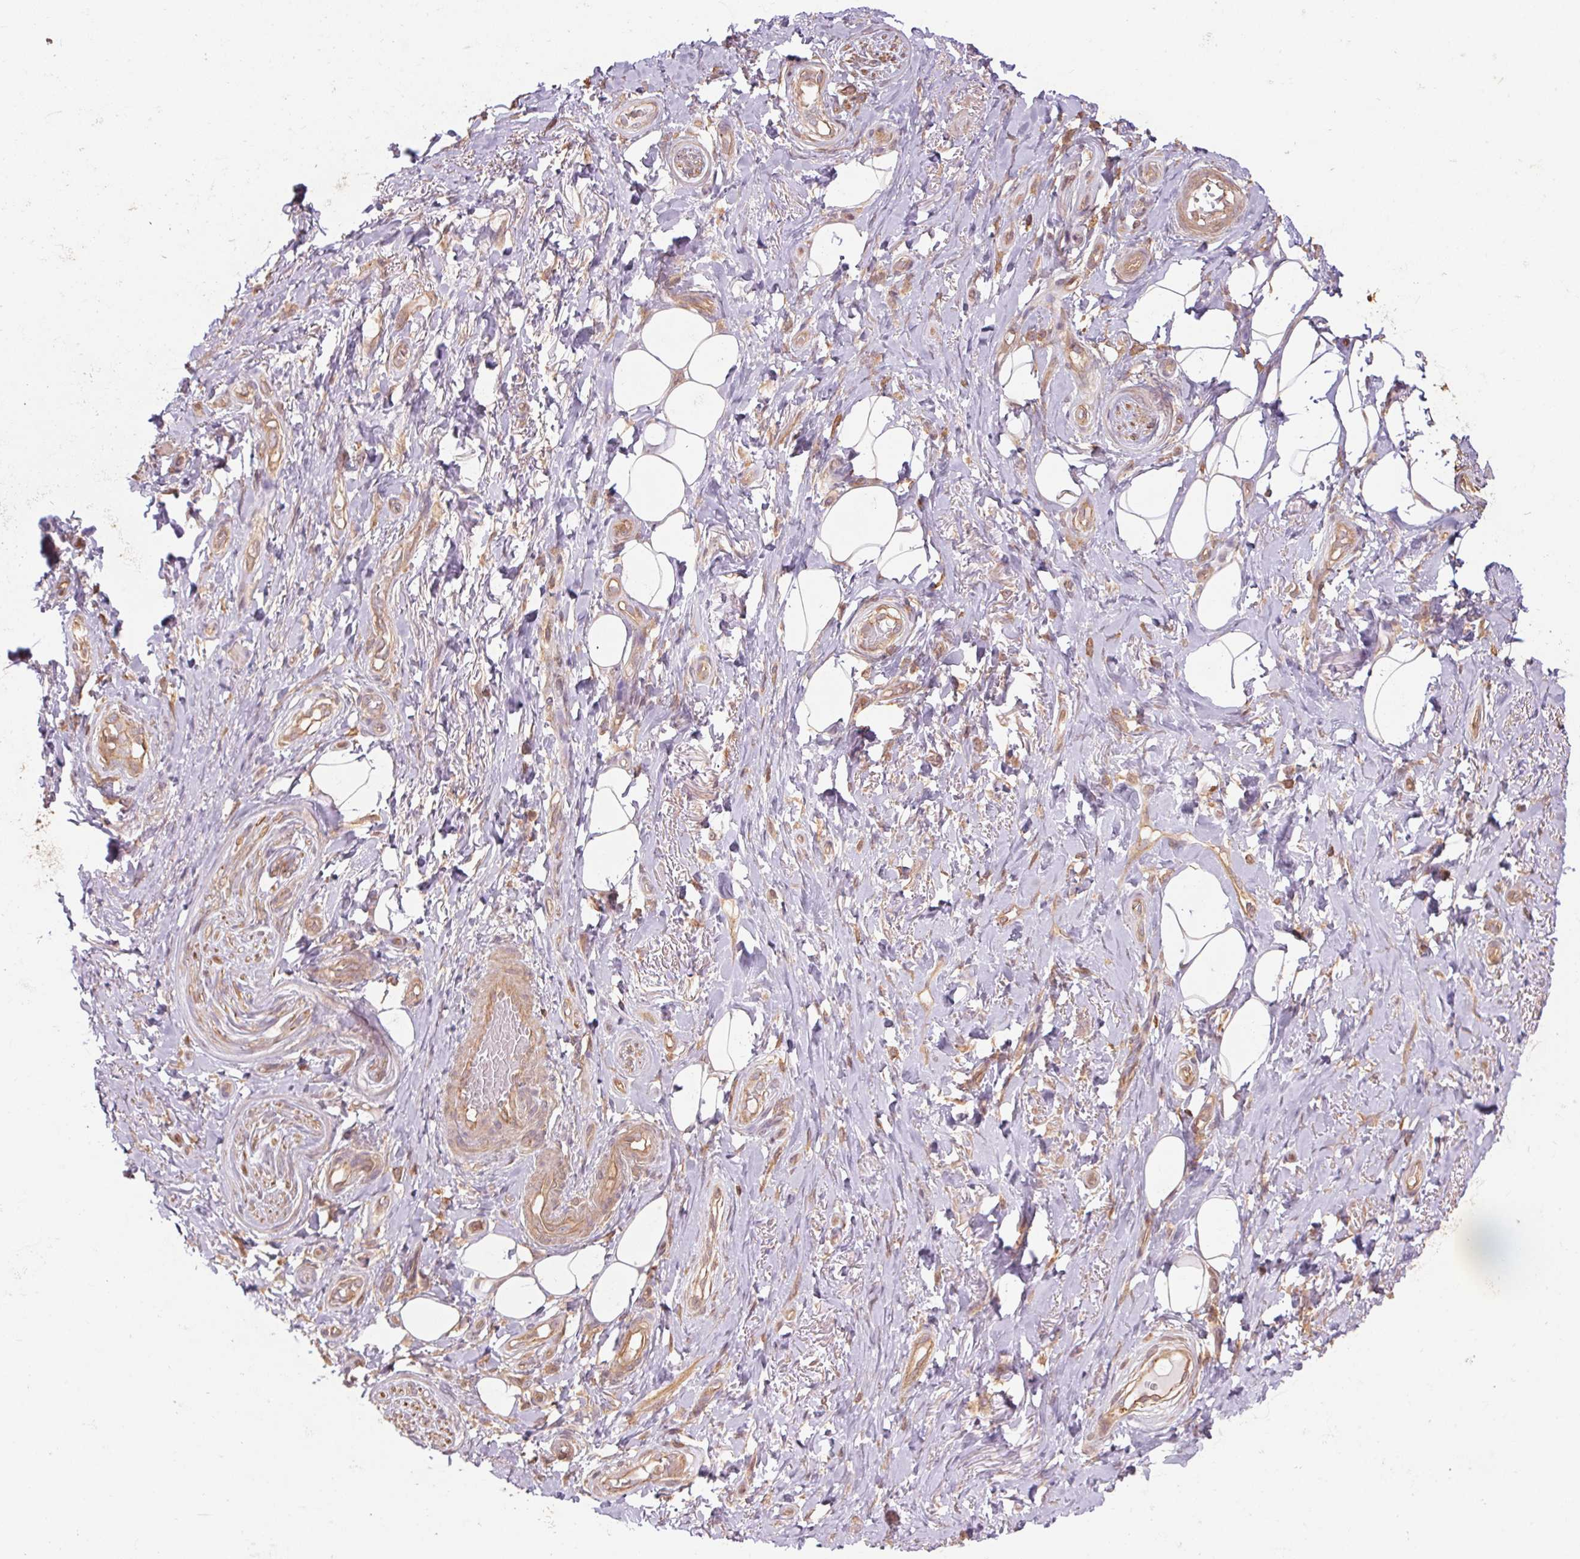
{"staining": {"intensity": "negative", "quantity": "none", "location": "none"}, "tissue": "adipose tissue", "cell_type": "Adipocytes", "image_type": "normal", "snomed": [{"axis": "morphology", "description": "Normal tissue, NOS"}, {"axis": "topography", "description": "Anal"}, {"axis": "topography", "description": "Peripheral nerve tissue"}], "caption": "High magnification brightfield microscopy of normal adipose tissue stained with DAB (brown) and counterstained with hematoxylin (blue): adipocytes show no significant expression.", "gene": "TUBA1A", "patient": {"sex": "male", "age": 53}}